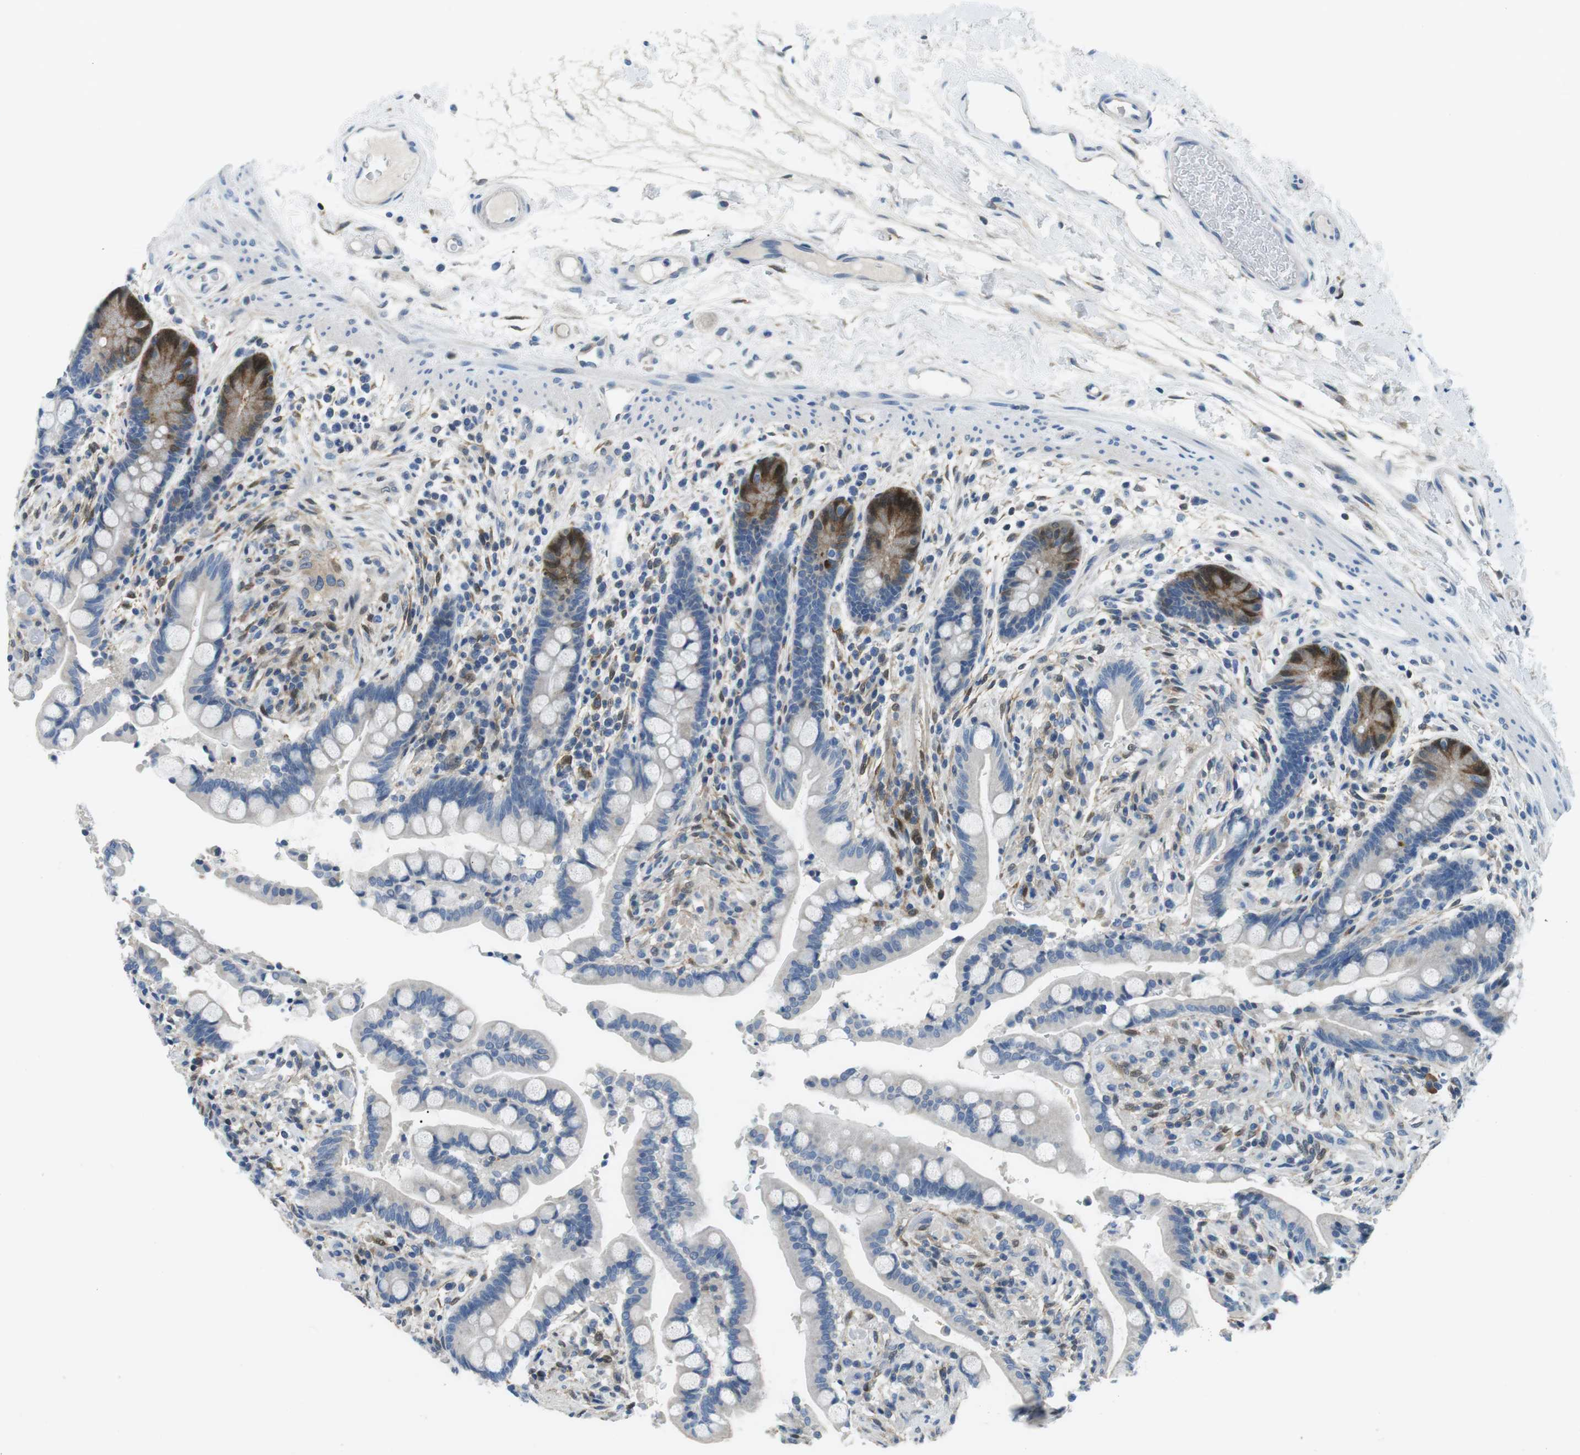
{"staining": {"intensity": "negative", "quantity": "none", "location": "none"}, "tissue": "colon", "cell_type": "Endothelial cells", "image_type": "normal", "snomed": [{"axis": "morphology", "description": "Normal tissue, NOS"}, {"axis": "topography", "description": "Colon"}], "caption": "Colon was stained to show a protein in brown. There is no significant positivity in endothelial cells. The staining was performed using DAB (3,3'-diaminobenzidine) to visualize the protein expression in brown, while the nuclei were stained in blue with hematoxylin (Magnification: 20x).", "gene": "PHLDA1", "patient": {"sex": "male", "age": 73}}